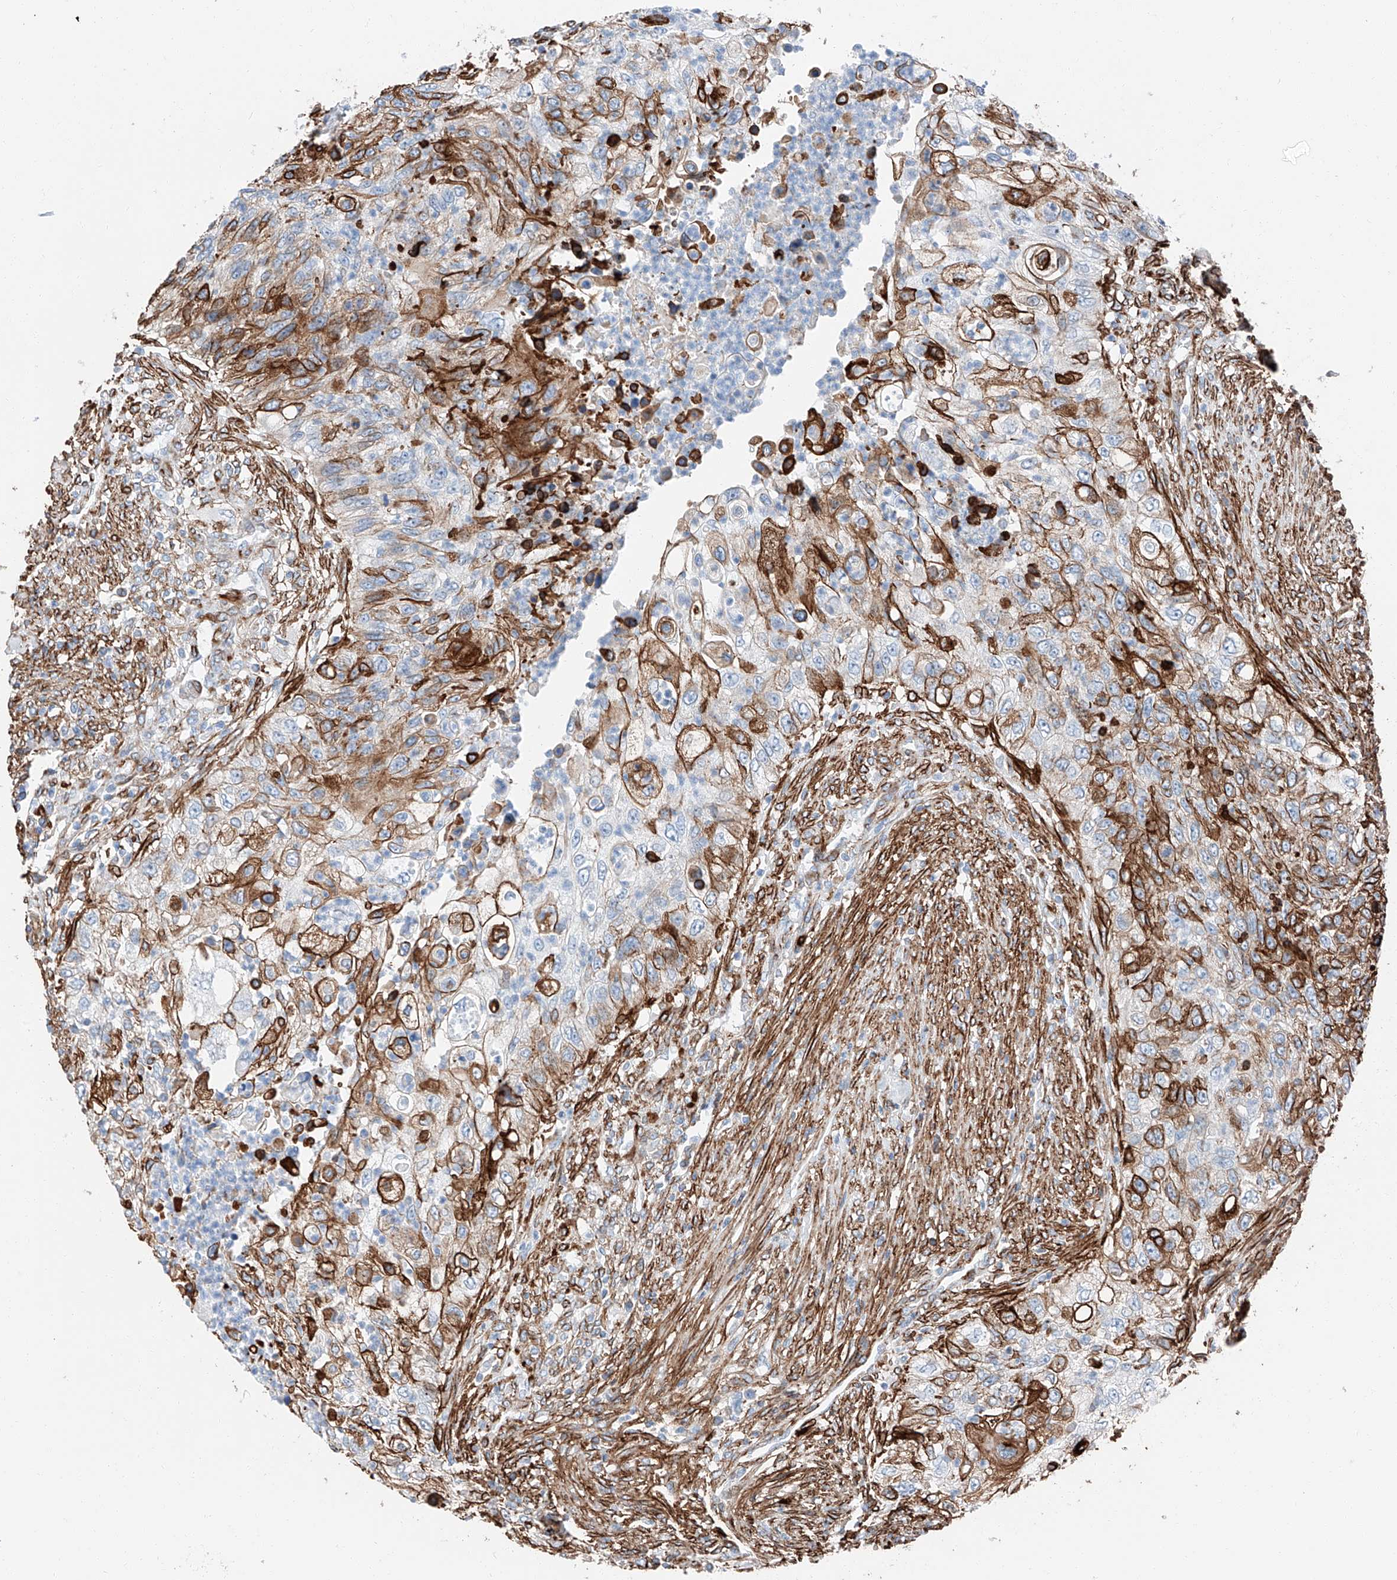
{"staining": {"intensity": "moderate", "quantity": "25%-75%", "location": "cytoplasmic/membranous"}, "tissue": "urothelial cancer", "cell_type": "Tumor cells", "image_type": "cancer", "snomed": [{"axis": "morphology", "description": "Urothelial carcinoma, High grade"}, {"axis": "topography", "description": "Urinary bladder"}], "caption": "High-grade urothelial carcinoma was stained to show a protein in brown. There is medium levels of moderate cytoplasmic/membranous positivity in about 25%-75% of tumor cells.", "gene": "ZNF804A", "patient": {"sex": "female", "age": 60}}